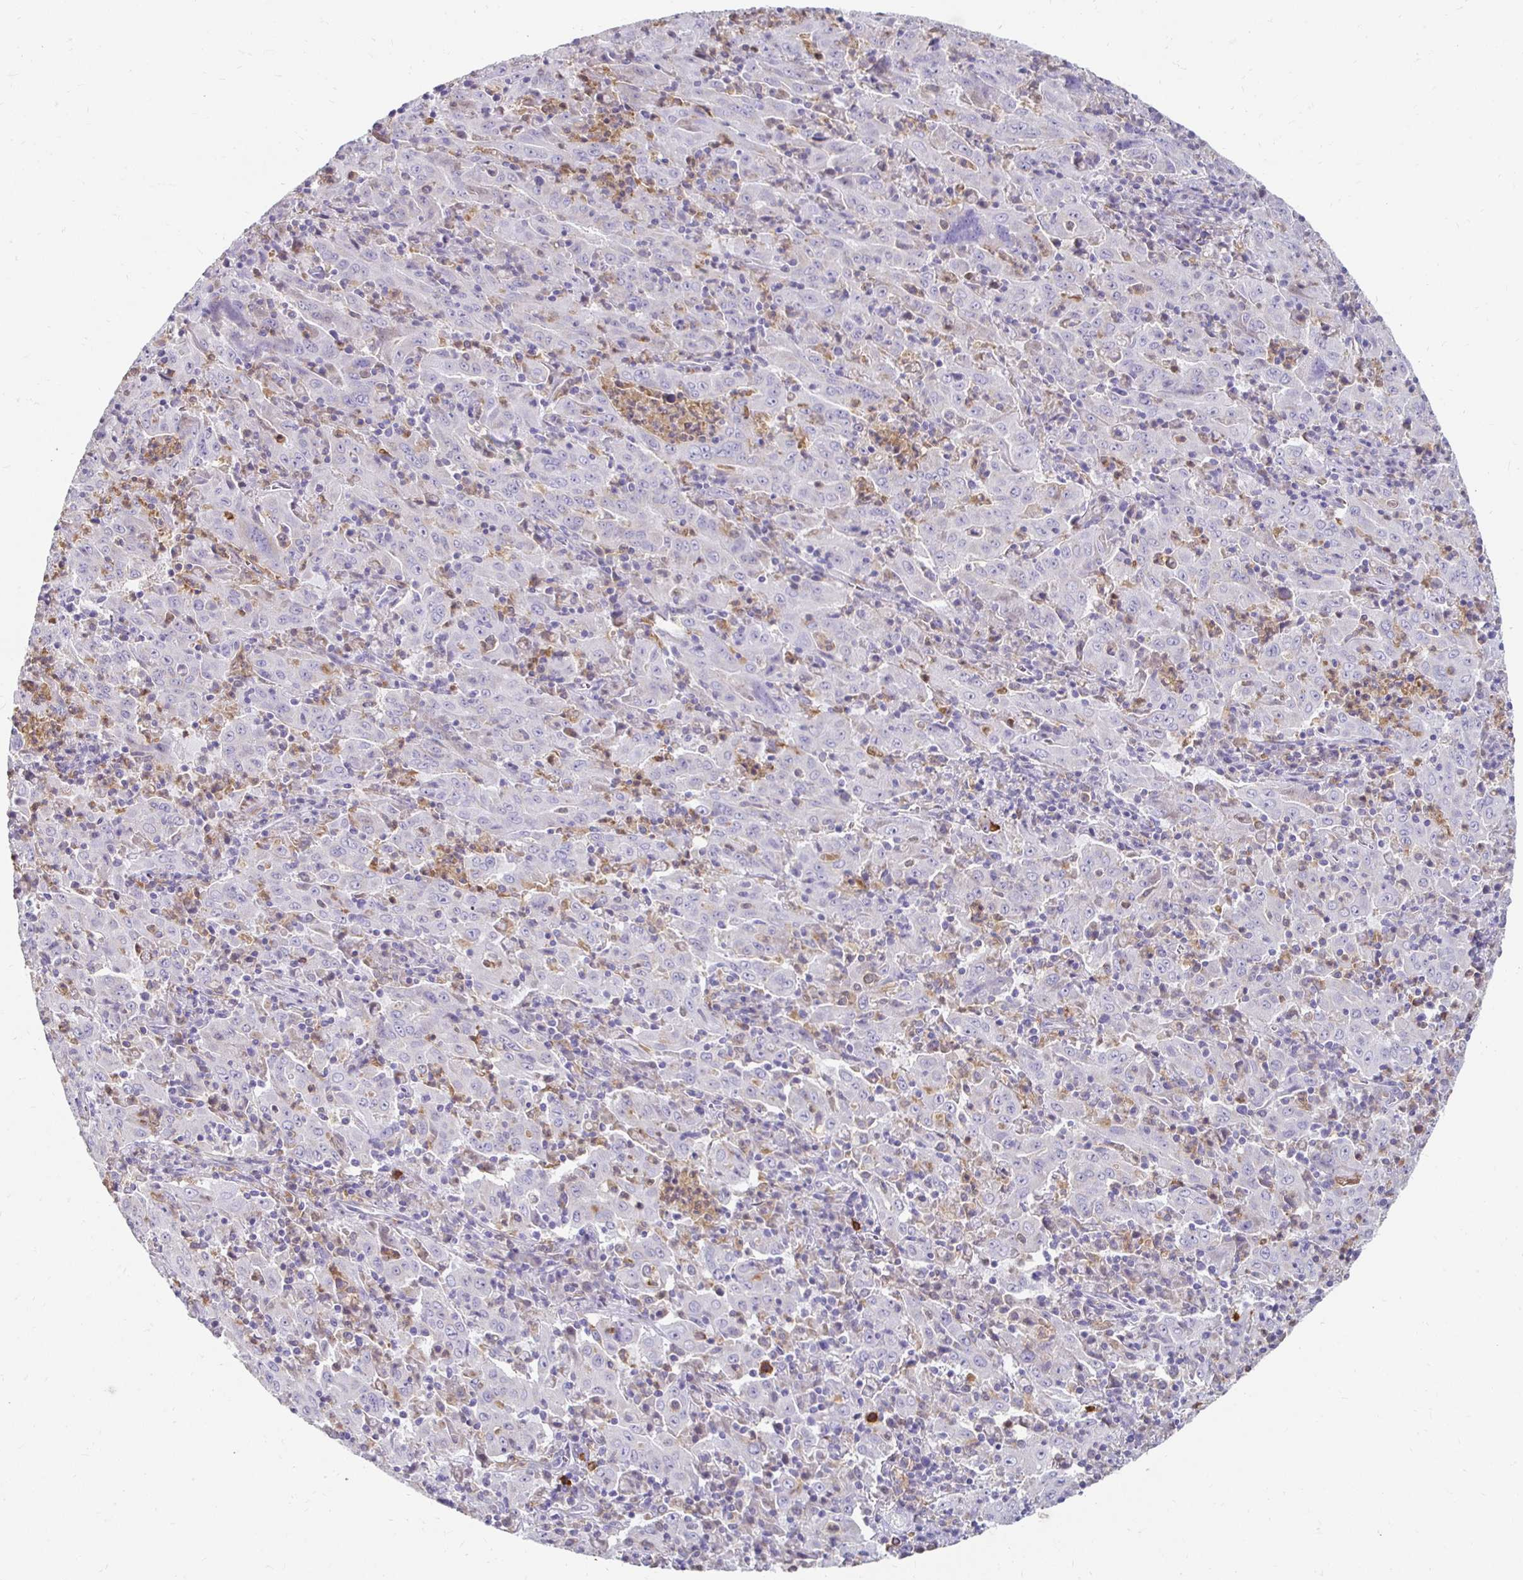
{"staining": {"intensity": "negative", "quantity": "none", "location": "none"}, "tissue": "pancreatic cancer", "cell_type": "Tumor cells", "image_type": "cancer", "snomed": [{"axis": "morphology", "description": "Adenocarcinoma, NOS"}, {"axis": "topography", "description": "Pancreas"}], "caption": "Immunohistochemical staining of human pancreatic cancer exhibits no significant expression in tumor cells.", "gene": "GK2", "patient": {"sex": "male", "age": 63}}